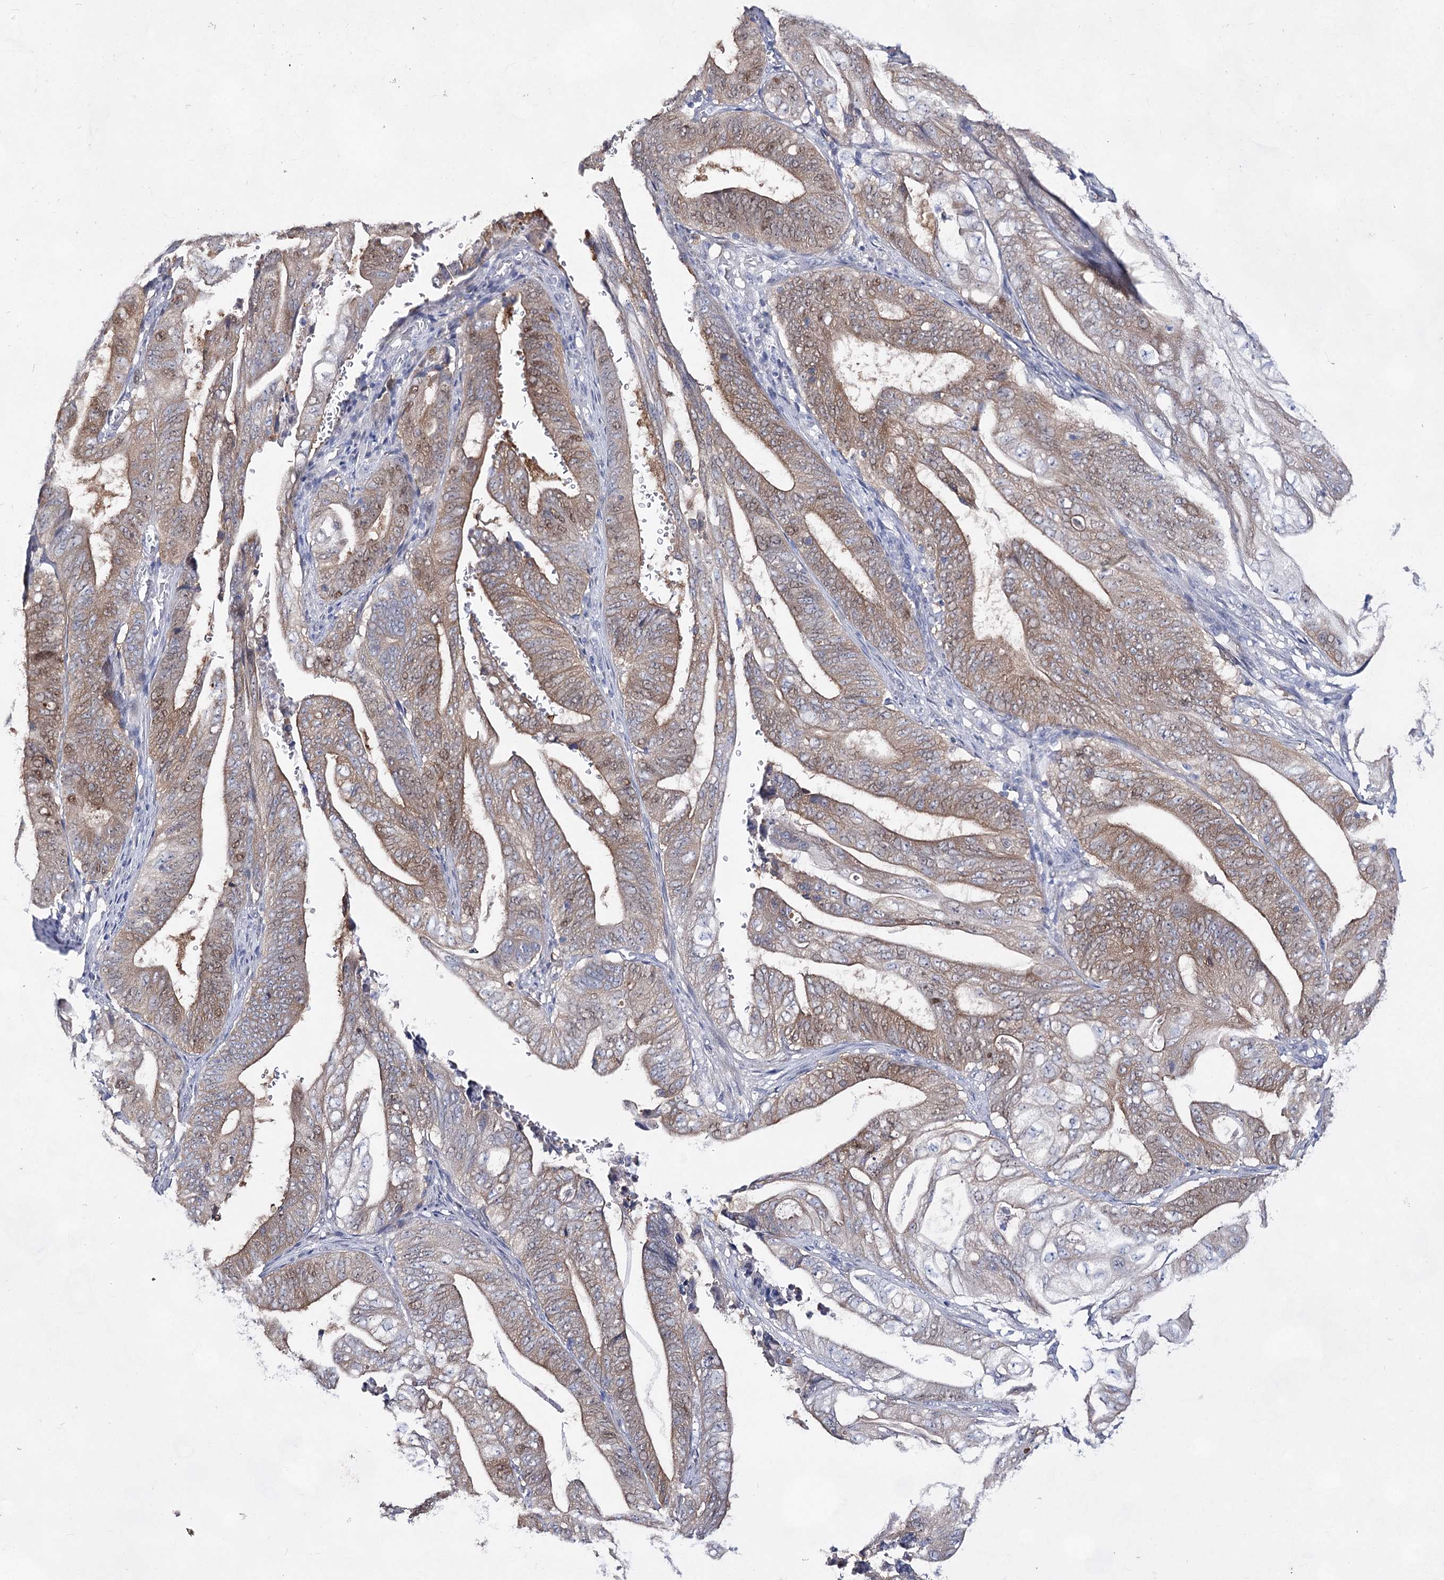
{"staining": {"intensity": "moderate", "quantity": ">75%", "location": "cytoplasmic/membranous,nuclear"}, "tissue": "stomach cancer", "cell_type": "Tumor cells", "image_type": "cancer", "snomed": [{"axis": "morphology", "description": "Adenocarcinoma, NOS"}, {"axis": "topography", "description": "Stomach"}], "caption": "This is a histology image of immunohistochemistry (IHC) staining of stomach cancer, which shows moderate expression in the cytoplasmic/membranous and nuclear of tumor cells.", "gene": "UGDH", "patient": {"sex": "female", "age": 73}}